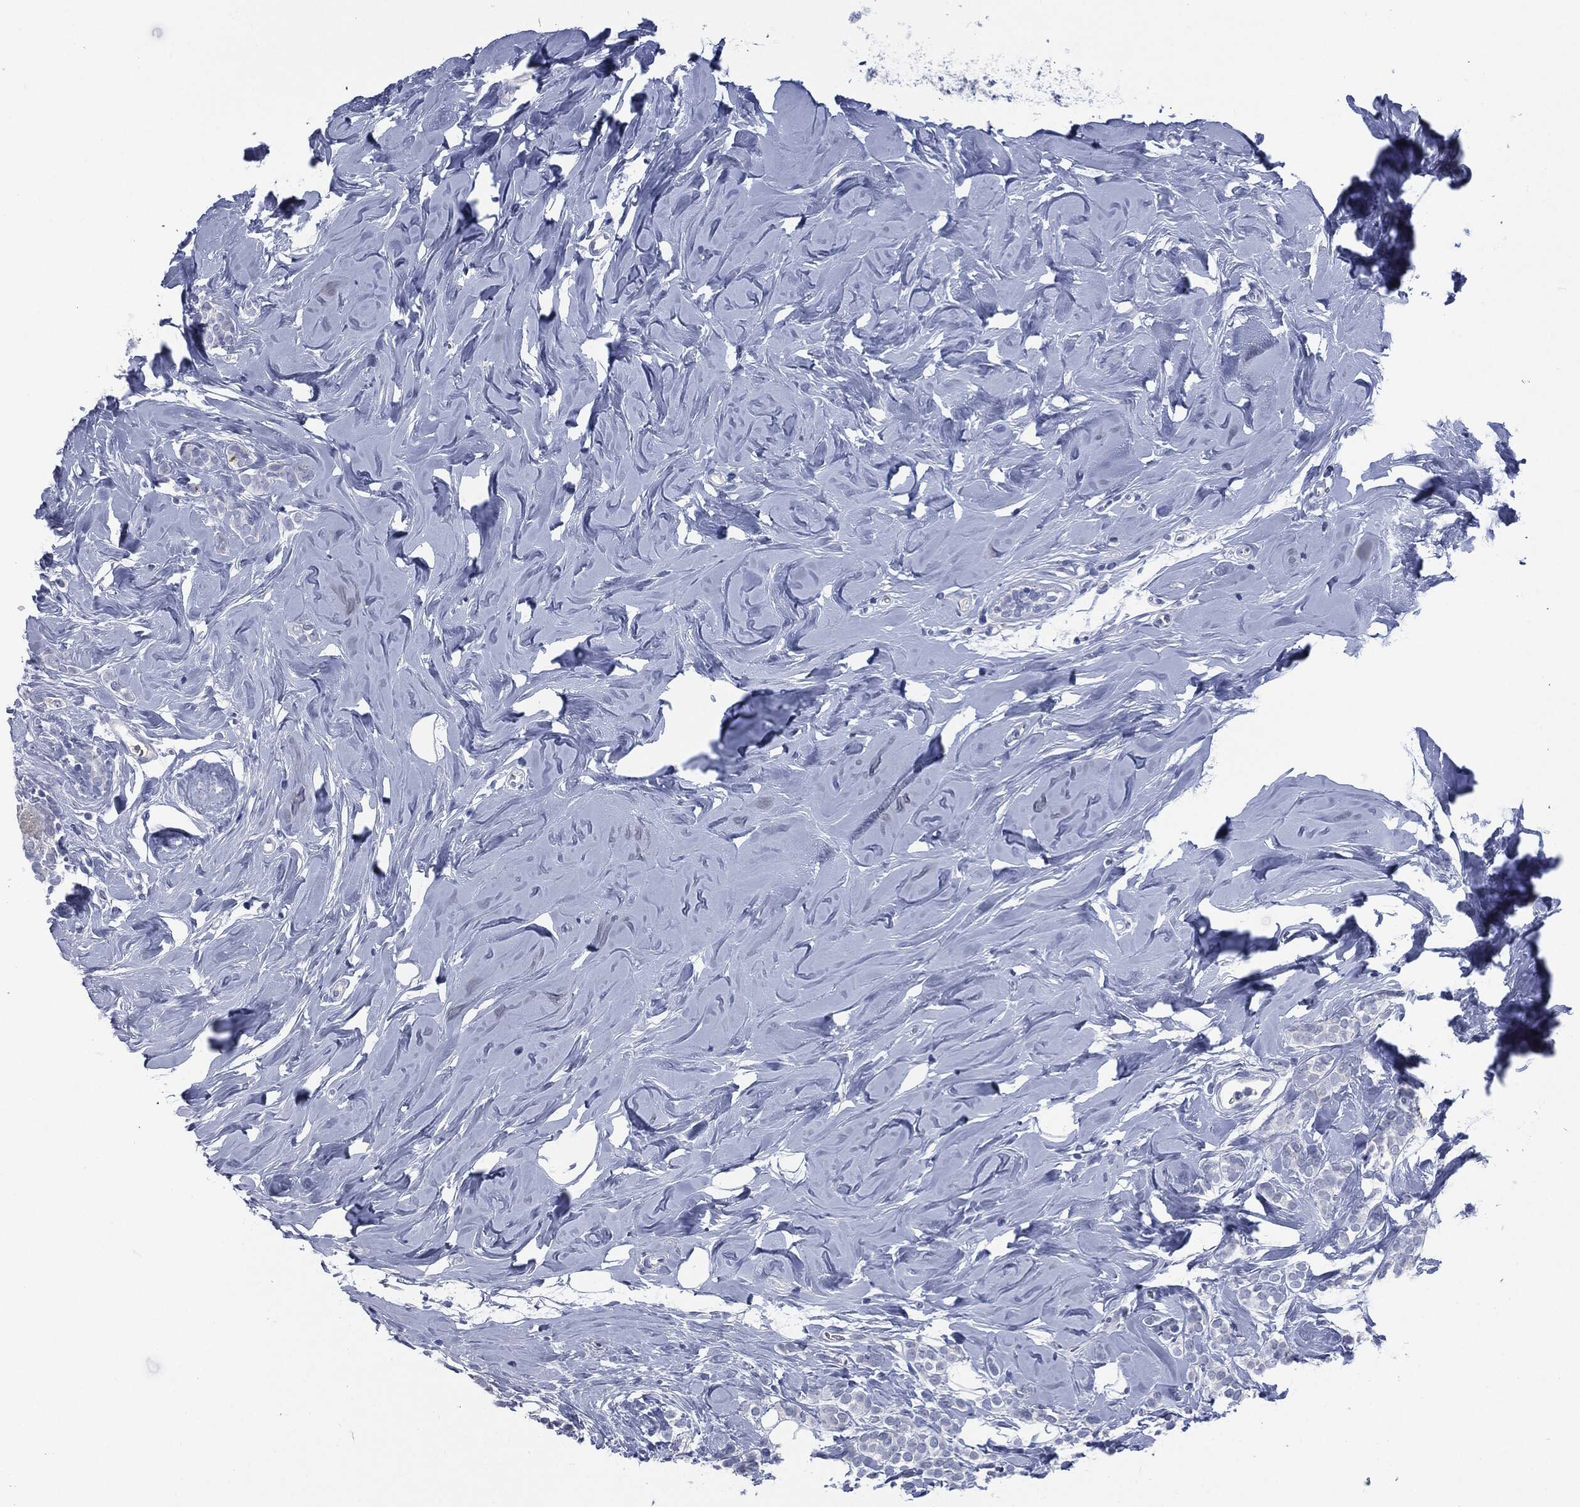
{"staining": {"intensity": "negative", "quantity": "none", "location": "none"}, "tissue": "breast cancer", "cell_type": "Tumor cells", "image_type": "cancer", "snomed": [{"axis": "morphology", "description": "Lobular carcinoma"}, {"axis": "topography", "description": "Breast"}], "caption": "The IHC histopathology image has no significant staining in tumor cells of breast lobular carcinoma tissue.", "gene": "MUC16", "patient": {"sex": "female", "age": 49}}